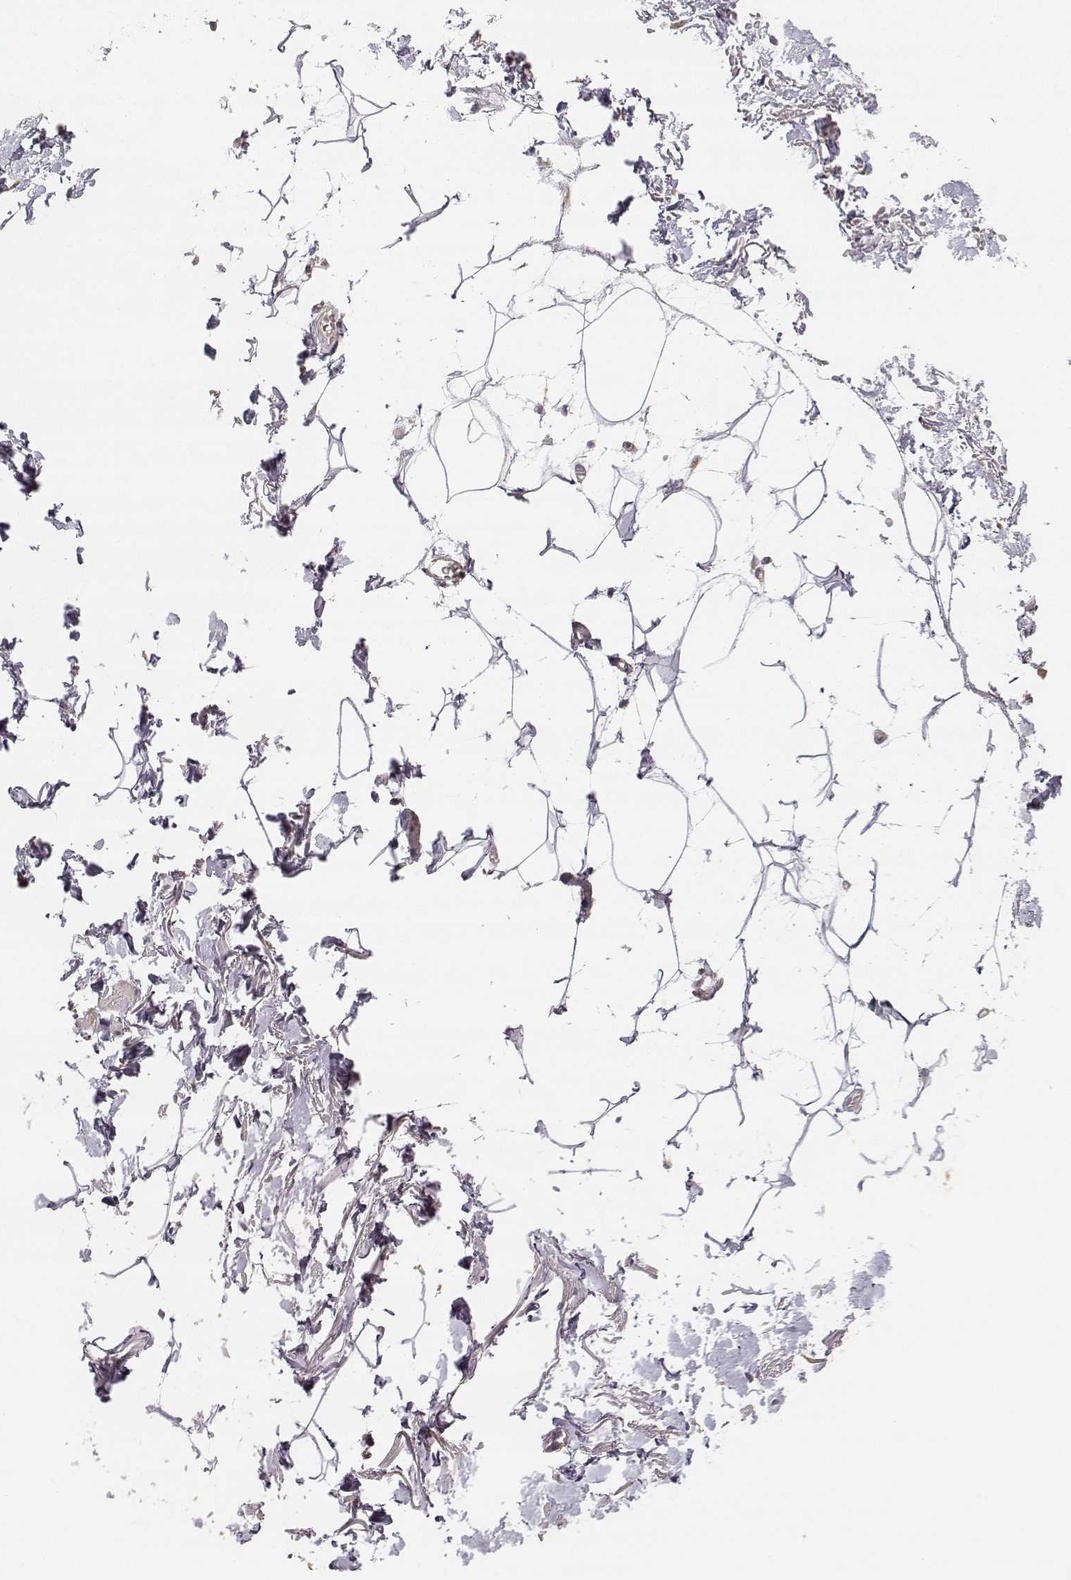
{"staining": {"intensity": "negative", "quantity": "none", "location": "none"}, "tissue": "adipose tissue", "cell_type": "Adipocytes", "image_type": "normal", "snomed": [{"axis": "morphology", "description": "Normal tissue, NOS"}, {"axis": "topography", "description": "Anal"}, {"axis": "topography", "description": "Peripheral nerve tissue"}], "caption": "DAB (3,3'-diaminobenzidine) immunohistochemical staining of normal human adipose tissue demonstrates no significant staining in adipocytes.", "gene": "MED12L", "patient": {"sex": "male", "age": 78}}